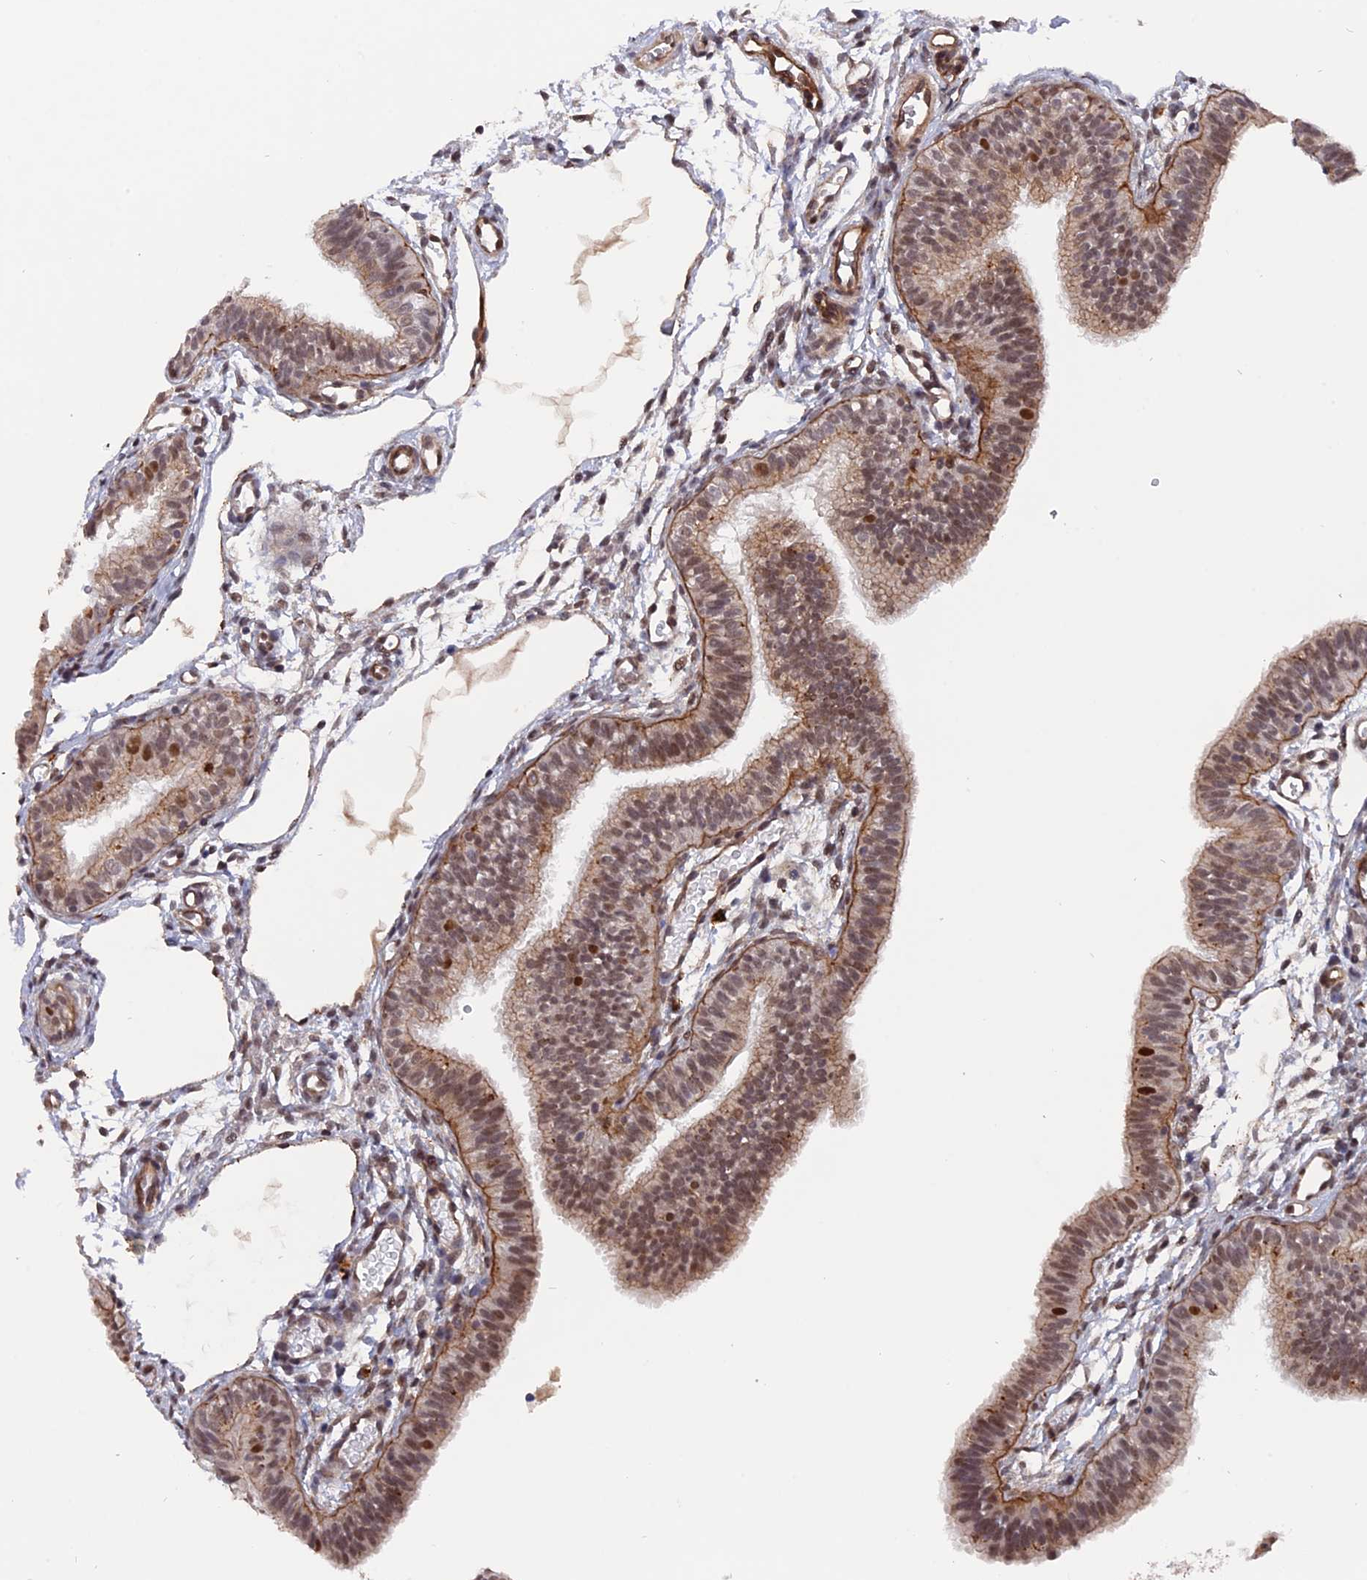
{"staining": {"intensity": "moderate", "quantity": "25%-75%", "location": "cytoplasmic/membranous,nuclear"}, "tissue": "fallopian tube", "cell_type": "Glandular cells", "image_type": "normal", "snomed": [{"axis": "morphology", "description": "Normal tissue, NOS"}, {"axis": "topography", "description": "Fallopian tube"}], "caption": "Approximately 25%-75% of glandular cells in unremarkable human fallopian tube display moderate cytoplasmic/membranous,nuclear protein expression as visualized by brown immunohistochemical staining.", "gene": "NOSIP", "patient": {"sex": "female", "age": 35}}